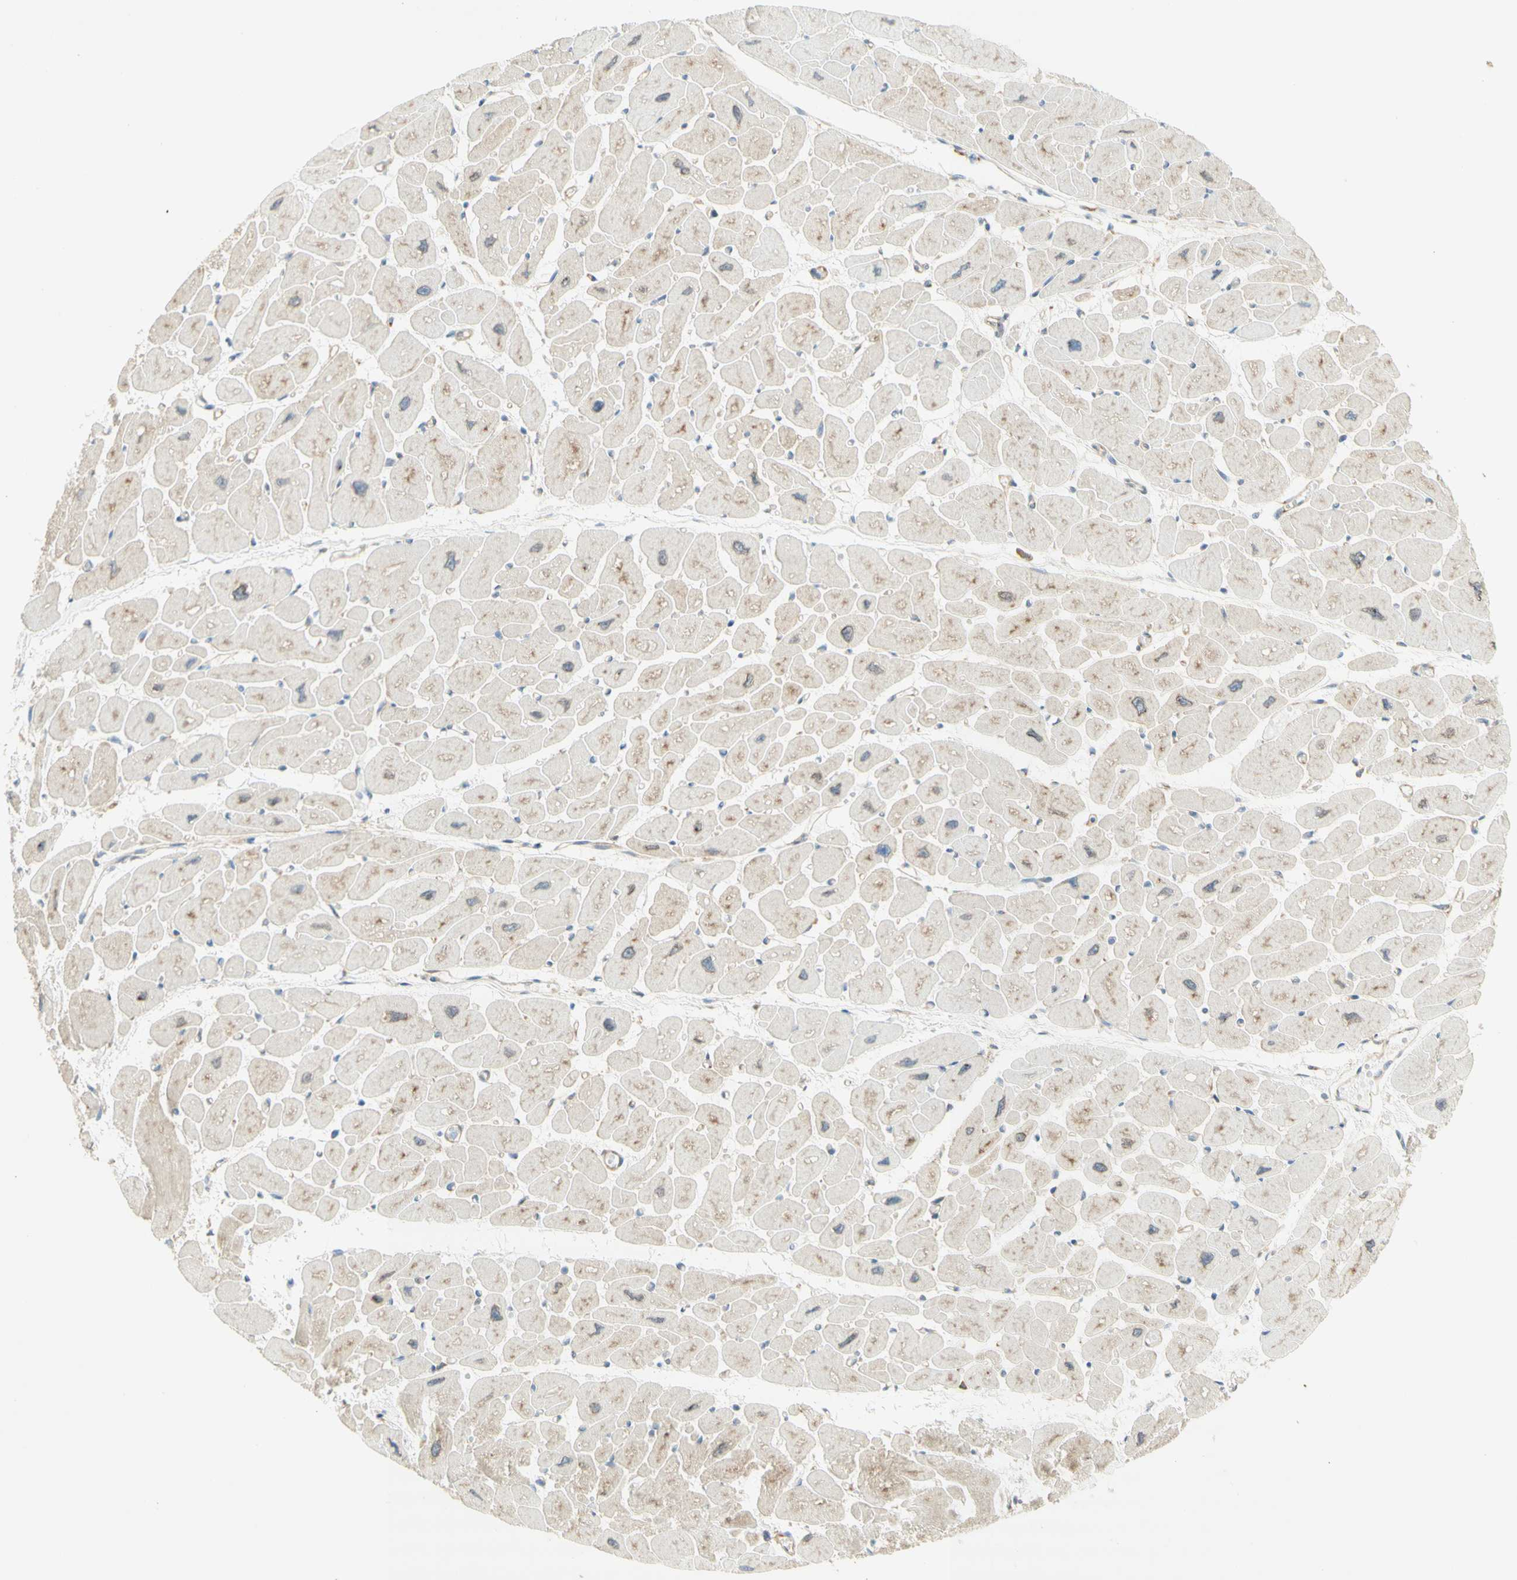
{"staining": {"intensity": "weak", "quantity": "<25%", "location": "cytoplasmic/membranous"}, "tissue": "heart muscle", "cell_type": "Cardiomyocytes", "image_type": "normal", "snomed": [{"axis": "morphology", "description": "Normal tissue, NOS"}, {"axis": "topography", "description": "Heart"}], "caption": "An image of heart muscle stained for a protein reveals no brown staining in cardiomyocytes.", "gene": "DYNC1H1", "patient": {"sex": "female", "age": 54}}